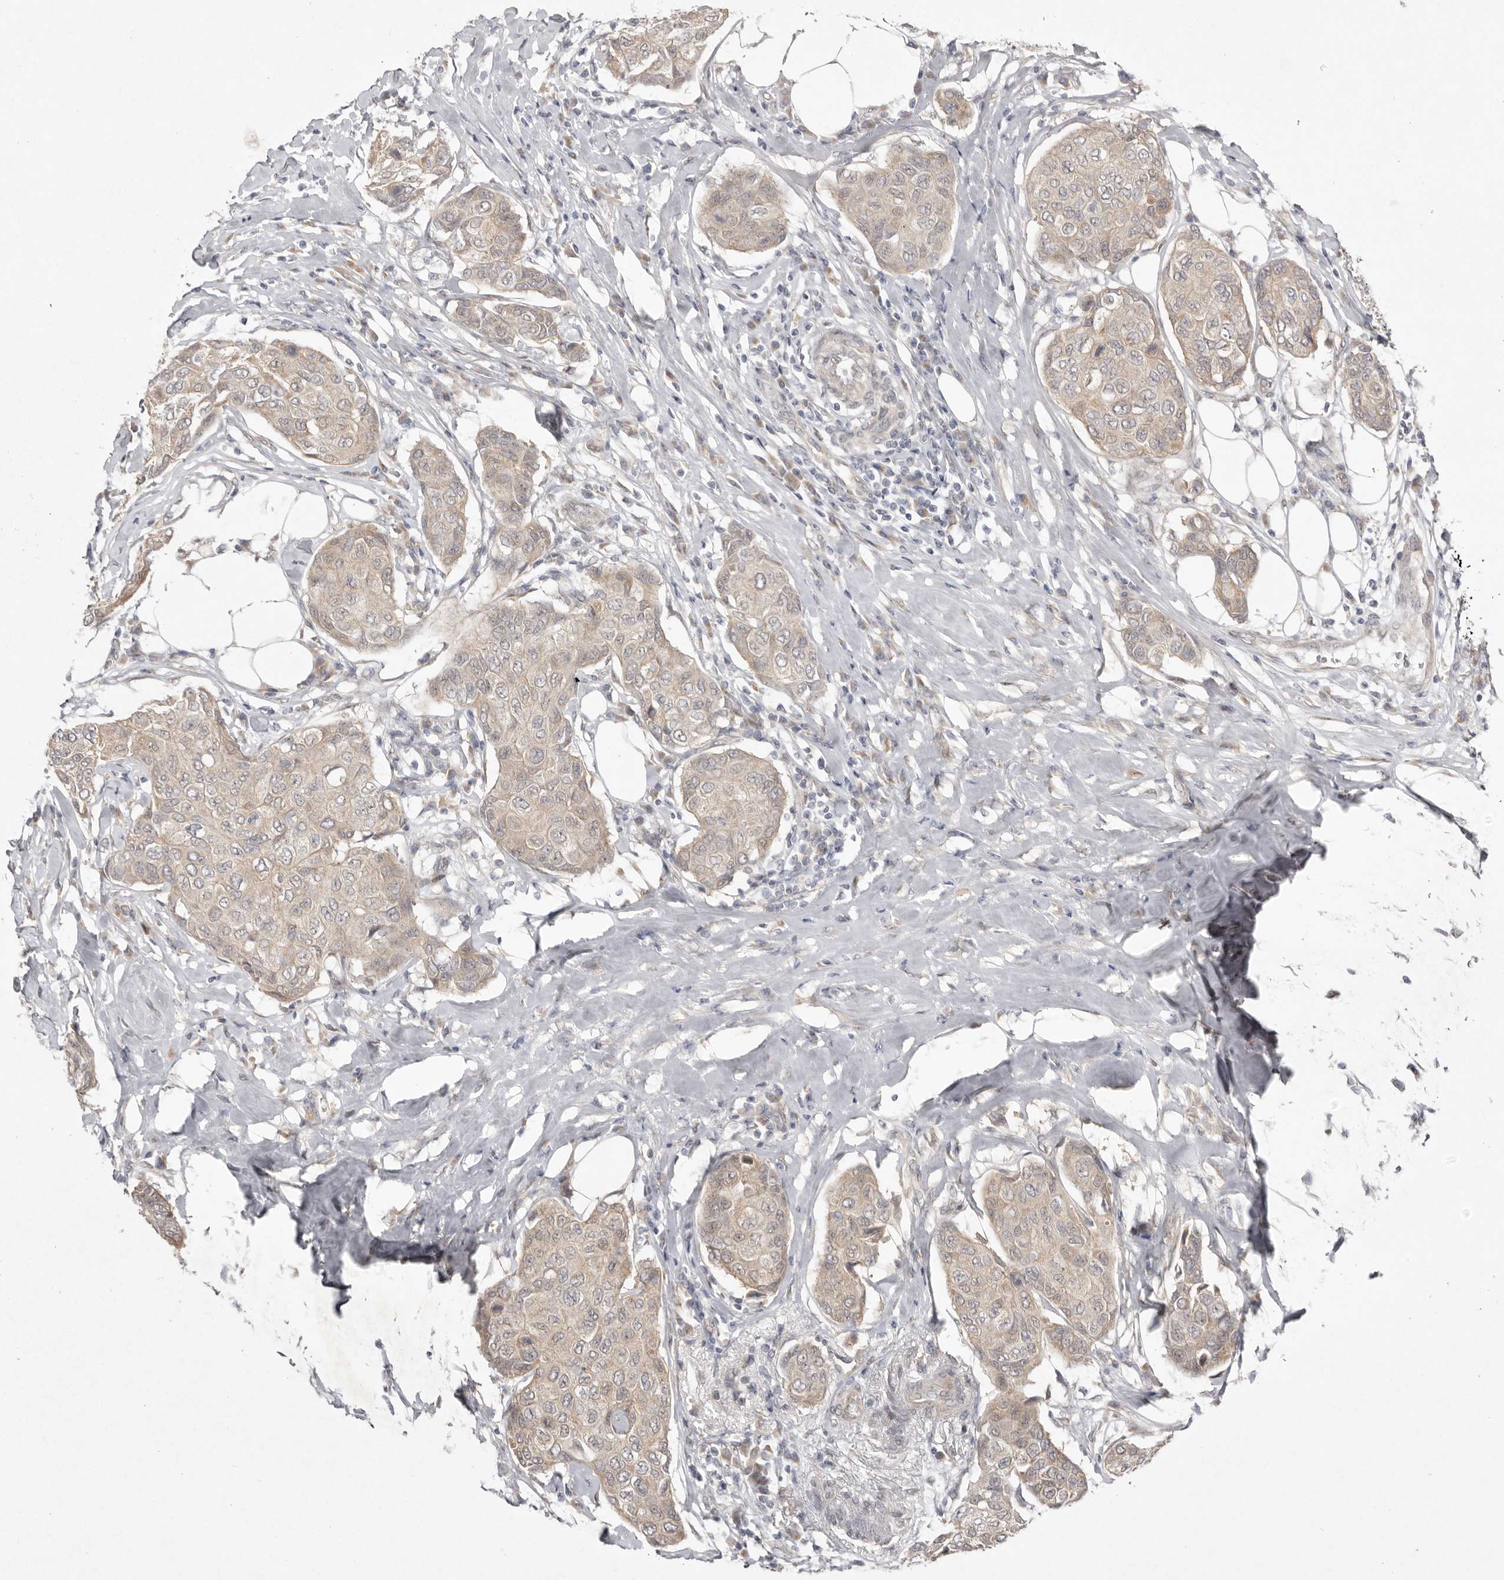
{"staining": {"intensity": "weak", "quantity": ">75%", "location": "cytoplasmic/membranous"}, "tissue": "breast cancer", "cell_type": "Tumor cells", "image_type": "cancer", "snomed": [{"axis": "morphology", "description": "Duct carcinoma"}, {"axis": "topography", "description": "Breast"}], "caption": "Protein expression analysis of human breast cancer reveals weak cytoplasmic/membranous staining in approximately >75% of tumor cells.", "gene": "NSUN4", "patient": {"sex": "female", "age": 80}}